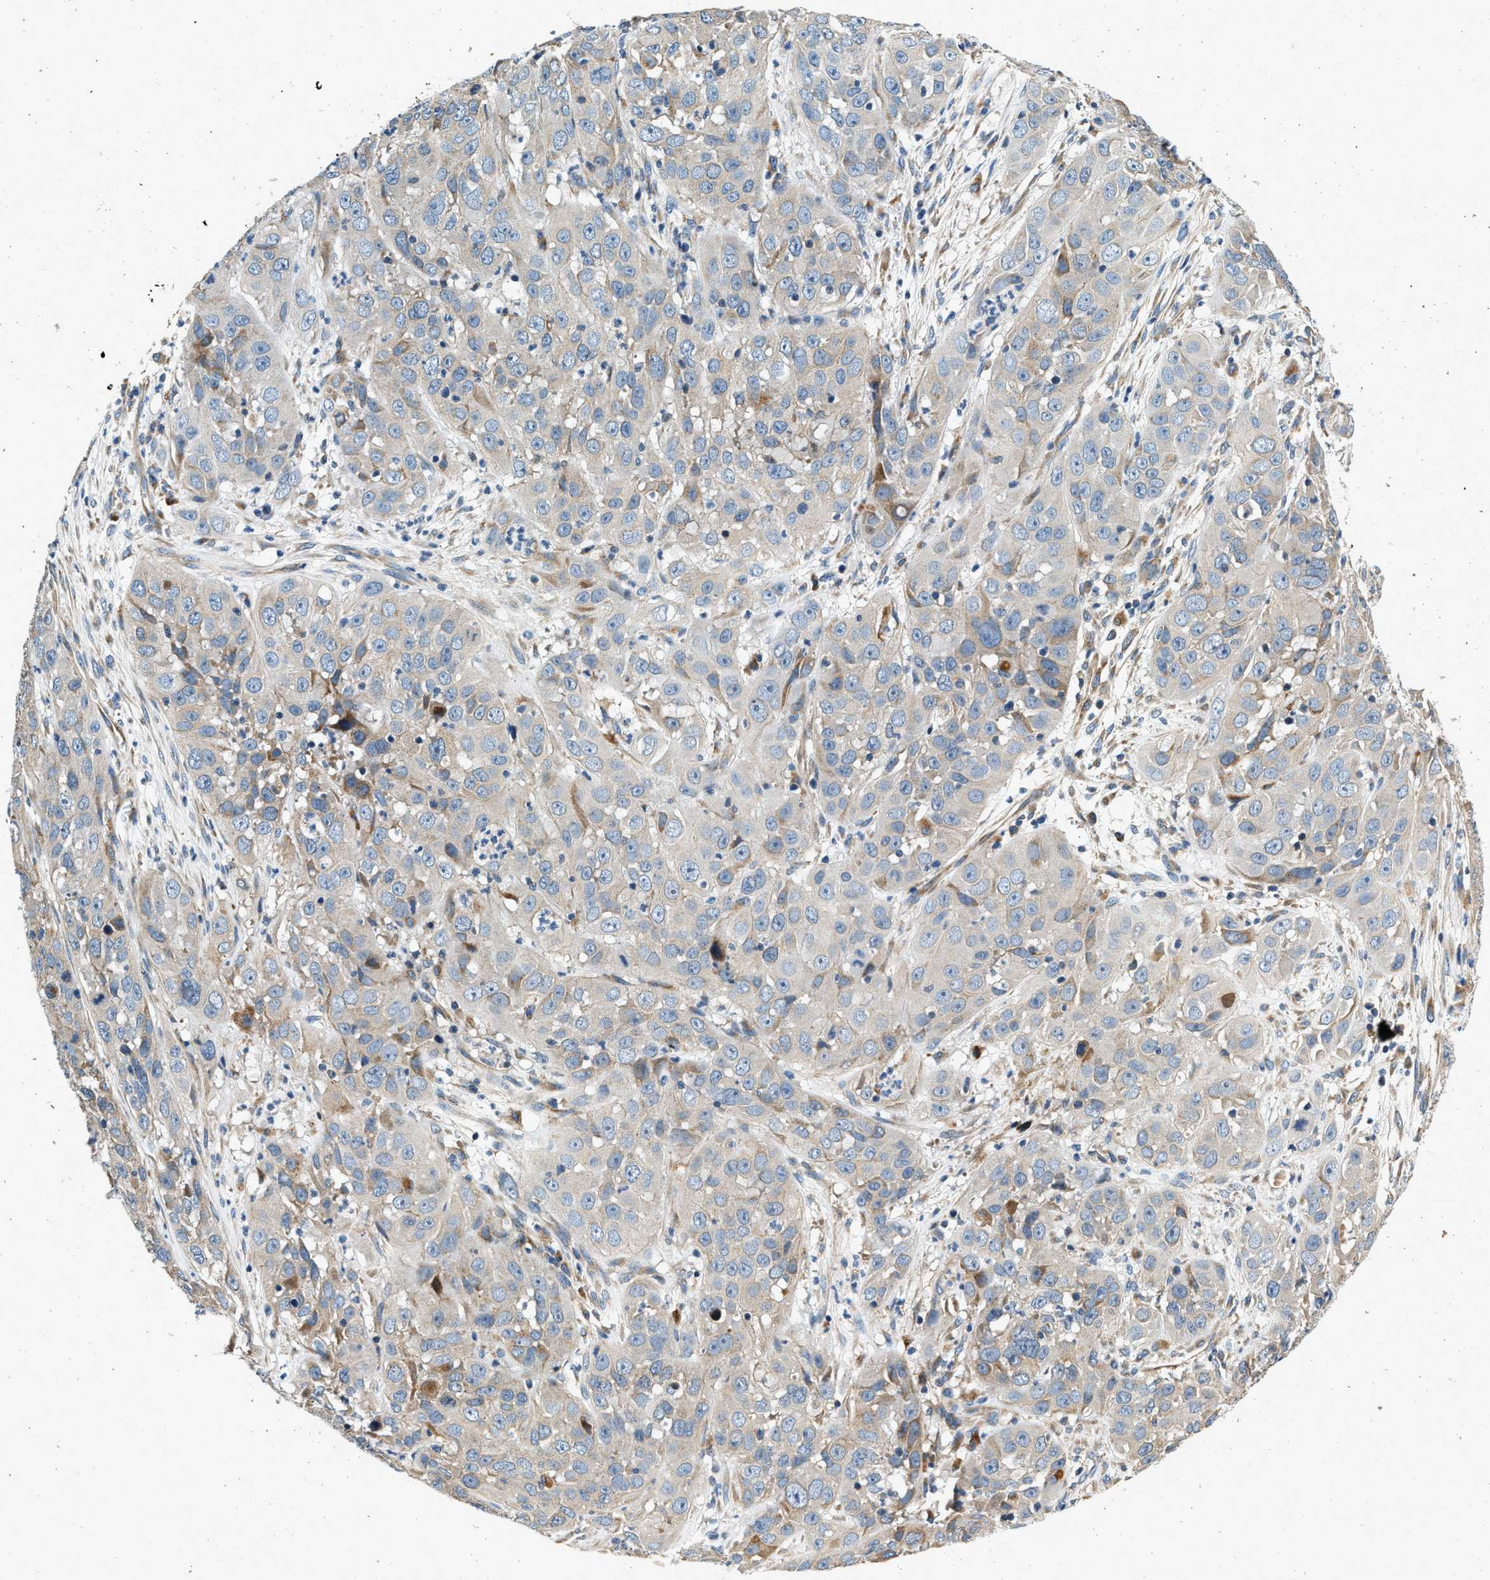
{"staining": {"intensity": "weak", "quantity": "<25%", "location": "cytoplasmic/membranous"}, "tissue": "cervical cancer", "cell_type": "Tumor cells", "image_type": "cancer", "snomed": [{"axis": "morphology", "description": "Squamous cell carcinoma, NOS"}, {"axis": "topography", "description": "Cervix"}], "caption": "Tumor cells are negative for protein expression in human cervical cancer.", "gene": "DUSP10", "patient": {"sex": "female", "age": 32}}